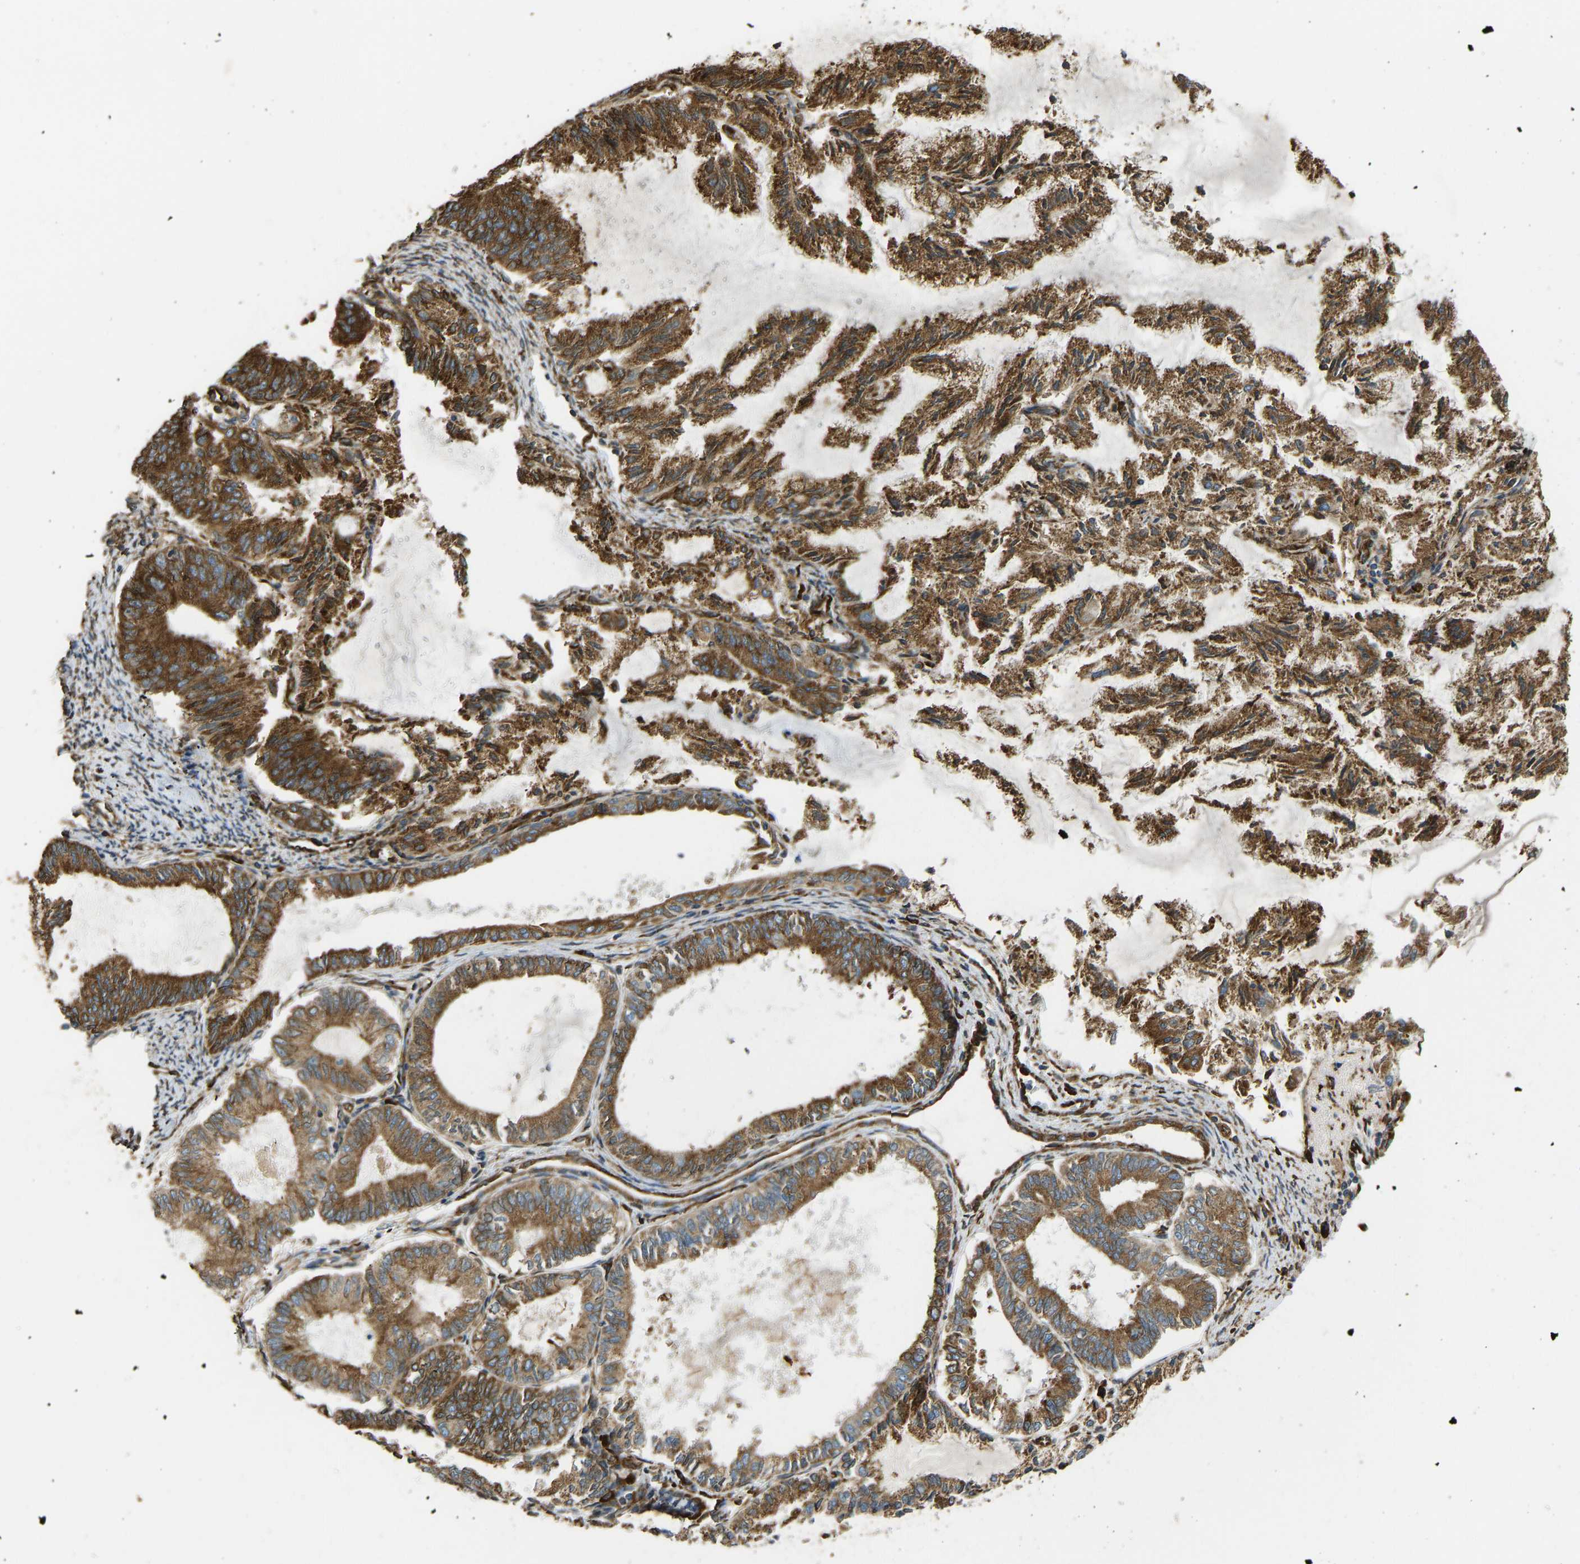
{"staining": {"intensity": "strong", "quantity": ">75%", "location": "cytoplasmic/membranous"}, "tissue": "endometrial cancer", "cell_type": "Tumor cells", "image_type": "cancer", "snomed": [{"axis": "morphology", "description": "Adenocarcinoma, NOS"}, {"axis": "topography", "description": "Endometrium"}], "caption": "Immunohistochemical staining of human adenocarcinoma (endometrial) exhibits high levels of strong cytoplasmic/membranous protein expression in approximately >75% of tumor cells.", "gene": "BEX3", "patient": {"sex": "female", "age": 86}}